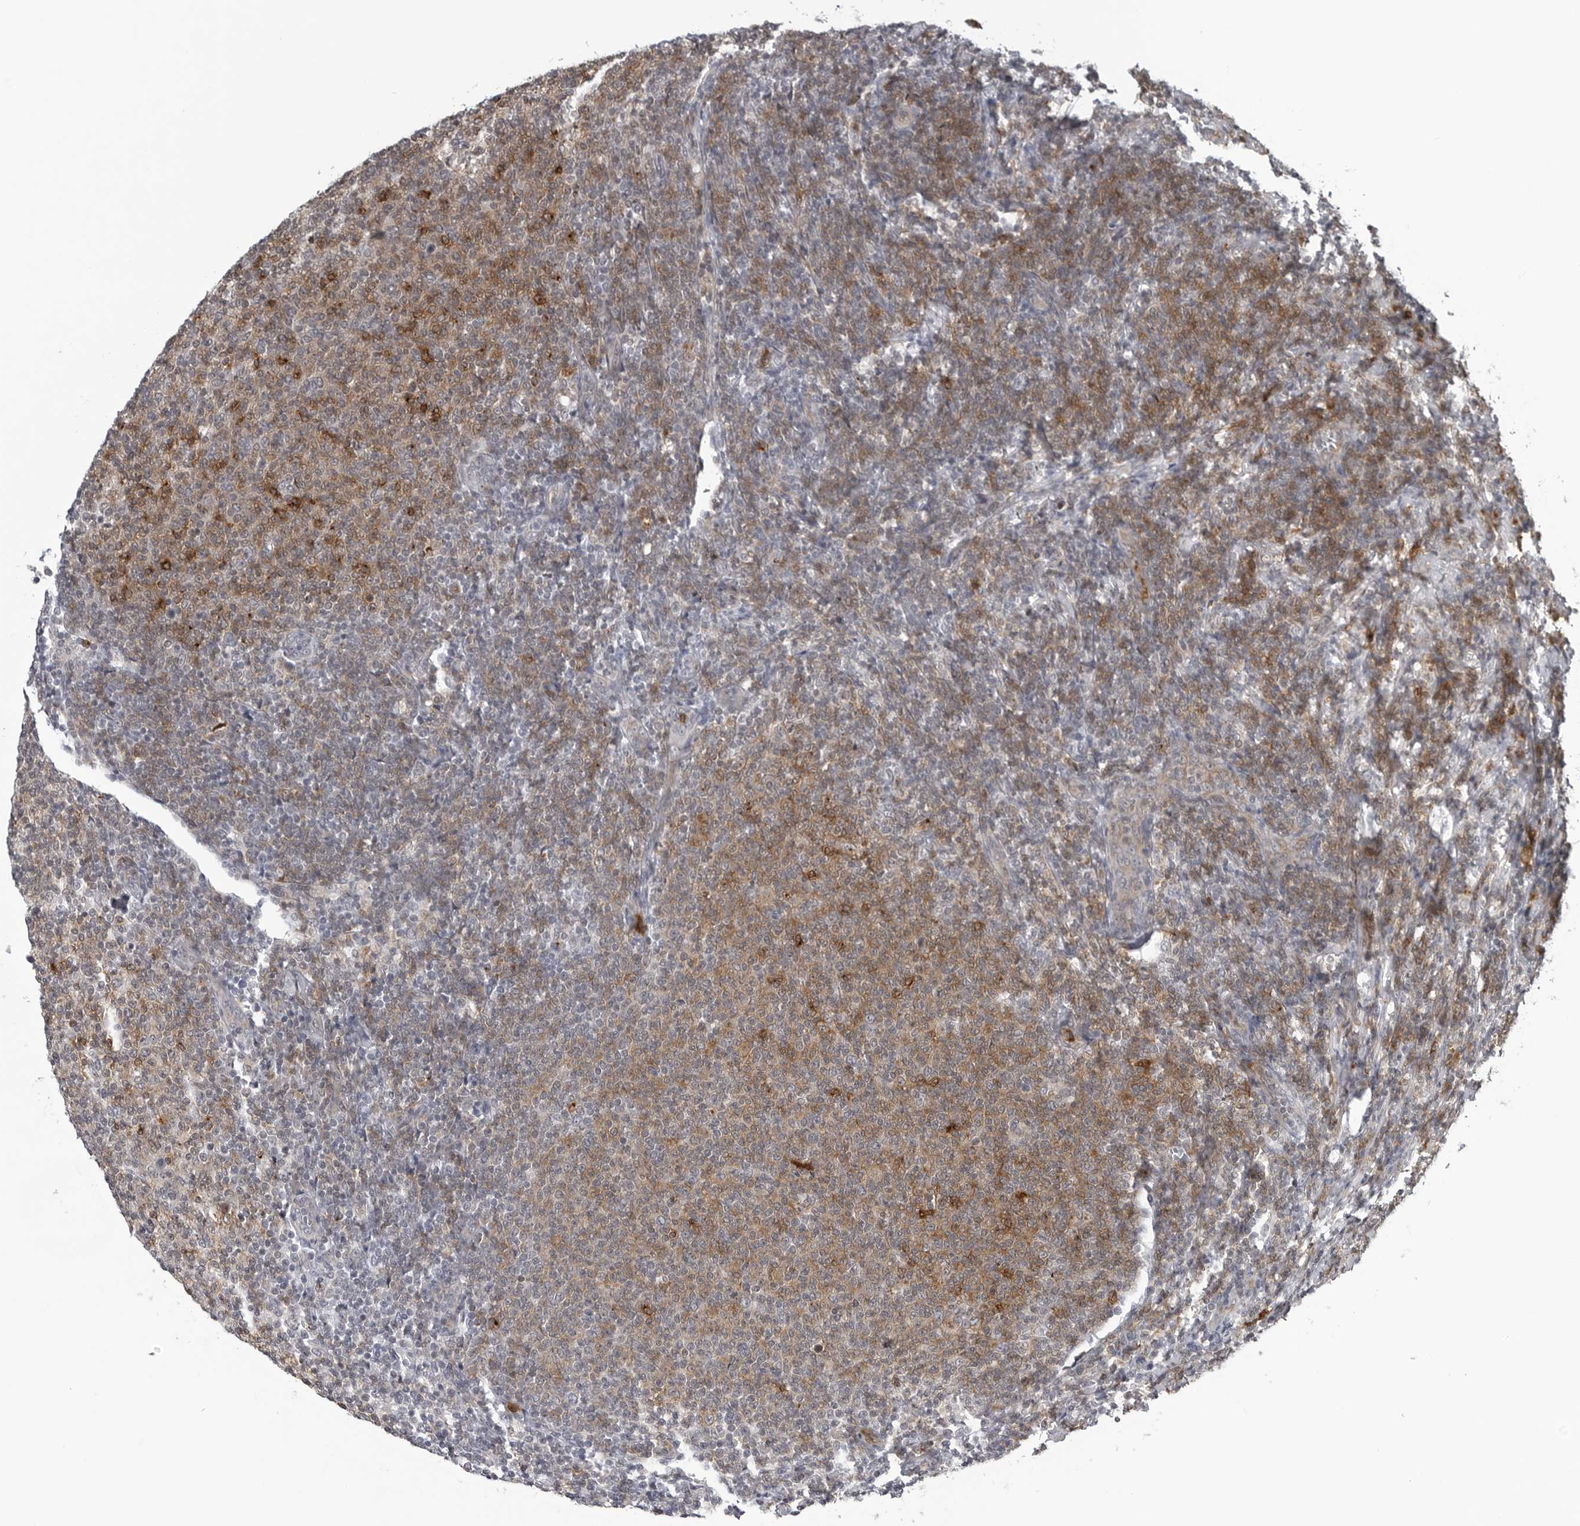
{"staining": {"intensity": "moderate", "quantity": "25%-75%", "location": "cytoplasmic/membranous"}, "tissue": "lymphoma", "cell_type": "Tumor cells", "image_type": "cancer", "snomed": [{"axis": "morphology", "description": "Malignant lymphoma, non-Hodgkin's type, Low grade"}, {"axis": "topography", "description": "Lymph node"}], "caption": "Tumor cells display medium levels of moderate cytoplasmic/membranous positivity in approximately 25%-75% of cells in lymphoma. The staining was performed using DAB (3,3'-diaminobenzidine) to visualize the protein expression in brown, while the nuclei were stained in blue with hematoxylin (Magnification: 20x).", "gene": "CXCR5", "patient": {"sex": "male", "age": 66}}